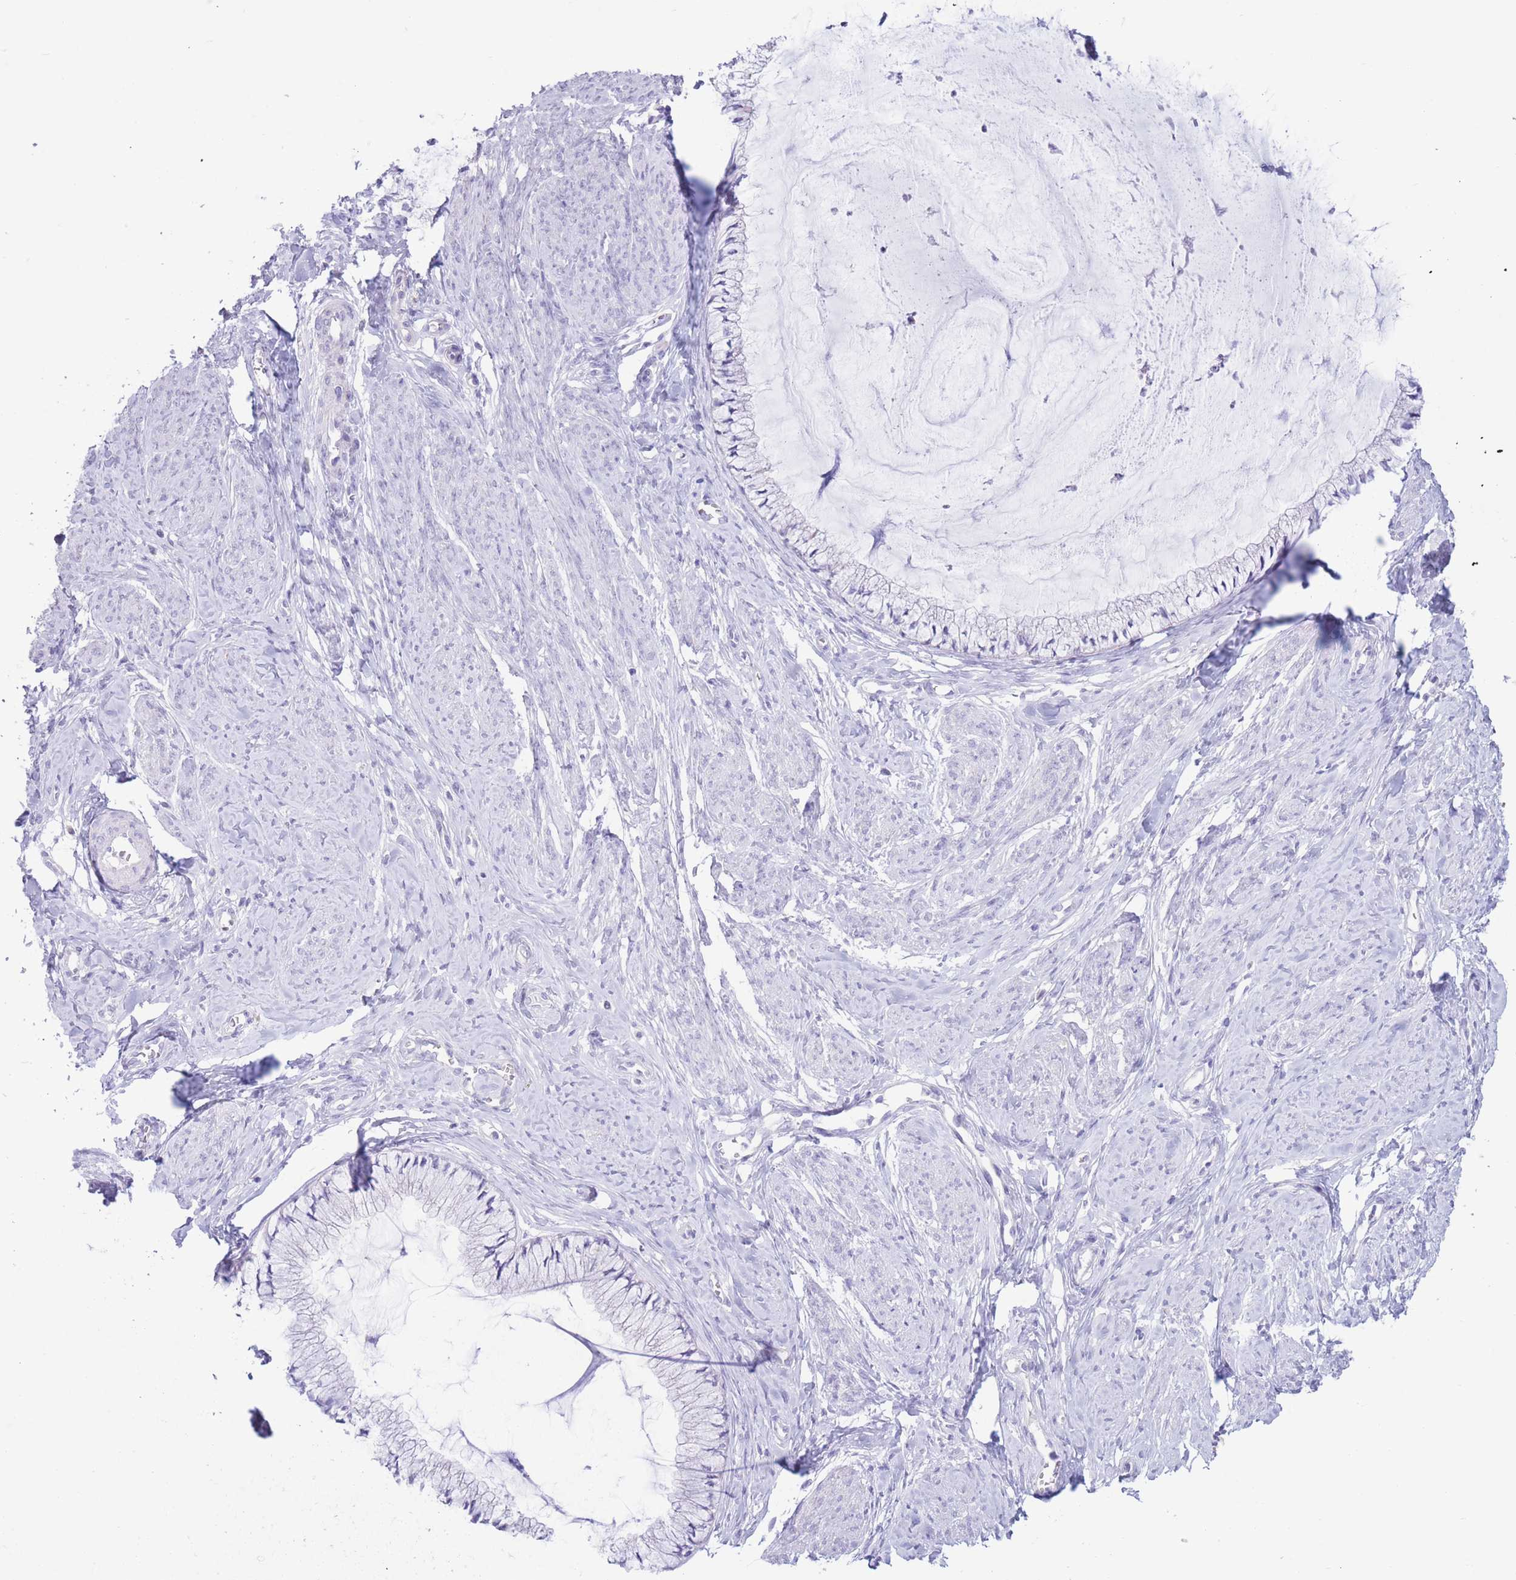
{"staining": {"intensity": "weak", "quantity": "<25%", "location": "cytoplasmic/membranous"}, "tissue": "cervix", "cell_type": "Glandular cells", "image_type": "normal", "snomed": [{"axis": "morphology", "description": "Normal tissue, NOS"}, {"axis": "topography", "description": "Cervix"}], "caption": "This histopathology image is of unremarkable cervix stained with immunohistochemistry (IHC) to label a protein in brown with the nuclei are counter-stained blue. There is no positivity in glandular cells. (Immunohistochemistry (ihc), brightfield microscopy, high magnification).", "gene": "FAH", "patient": {"sex": "female", "age": 42}}